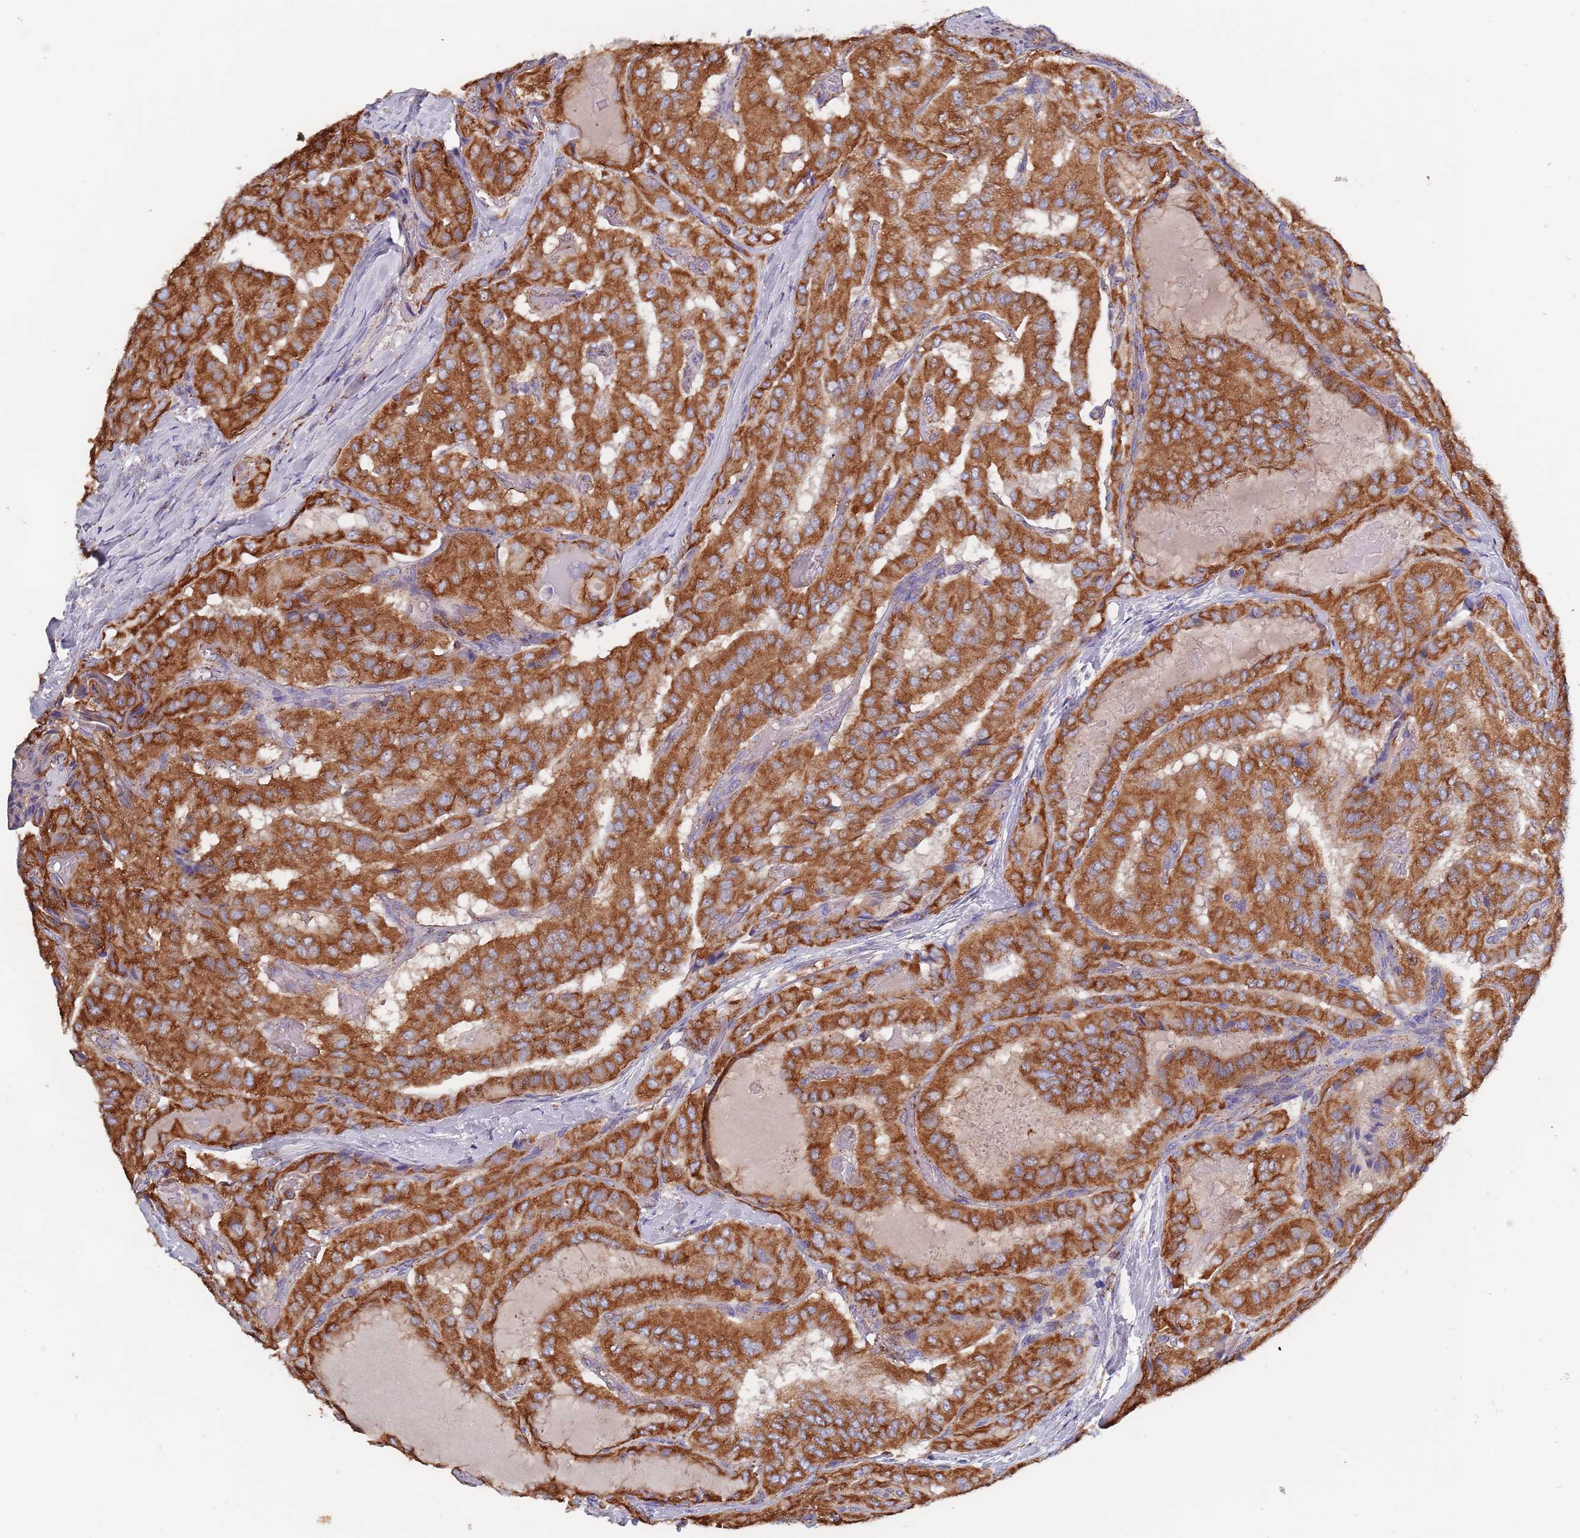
{"staining": {"intensity": "strong", "quantity": ">75%", "location": "cytoplasmic/membranous"}, "tissue": "thyroid cancer", "cell_type": "Tumor cells", "image_type": "cancer", "snomed": [{"axis": "morphology", "description": "Normal tissue, NOS"}, {"axis": "morphology", "description": "Papillary adenocarcinoma, NOS"}, {"axis": "topography", "description": "Thyroid gland"}], "caption": "A micrograph showing strong cytoplasmic/membranous positivity in approximately >75% of tumor cells in papillary adenocarcinoma (thyroid), as visualized by brown immunohistochemical staining.", "gene": "PGP", "patient": {"sex": "female", "age": 59}}